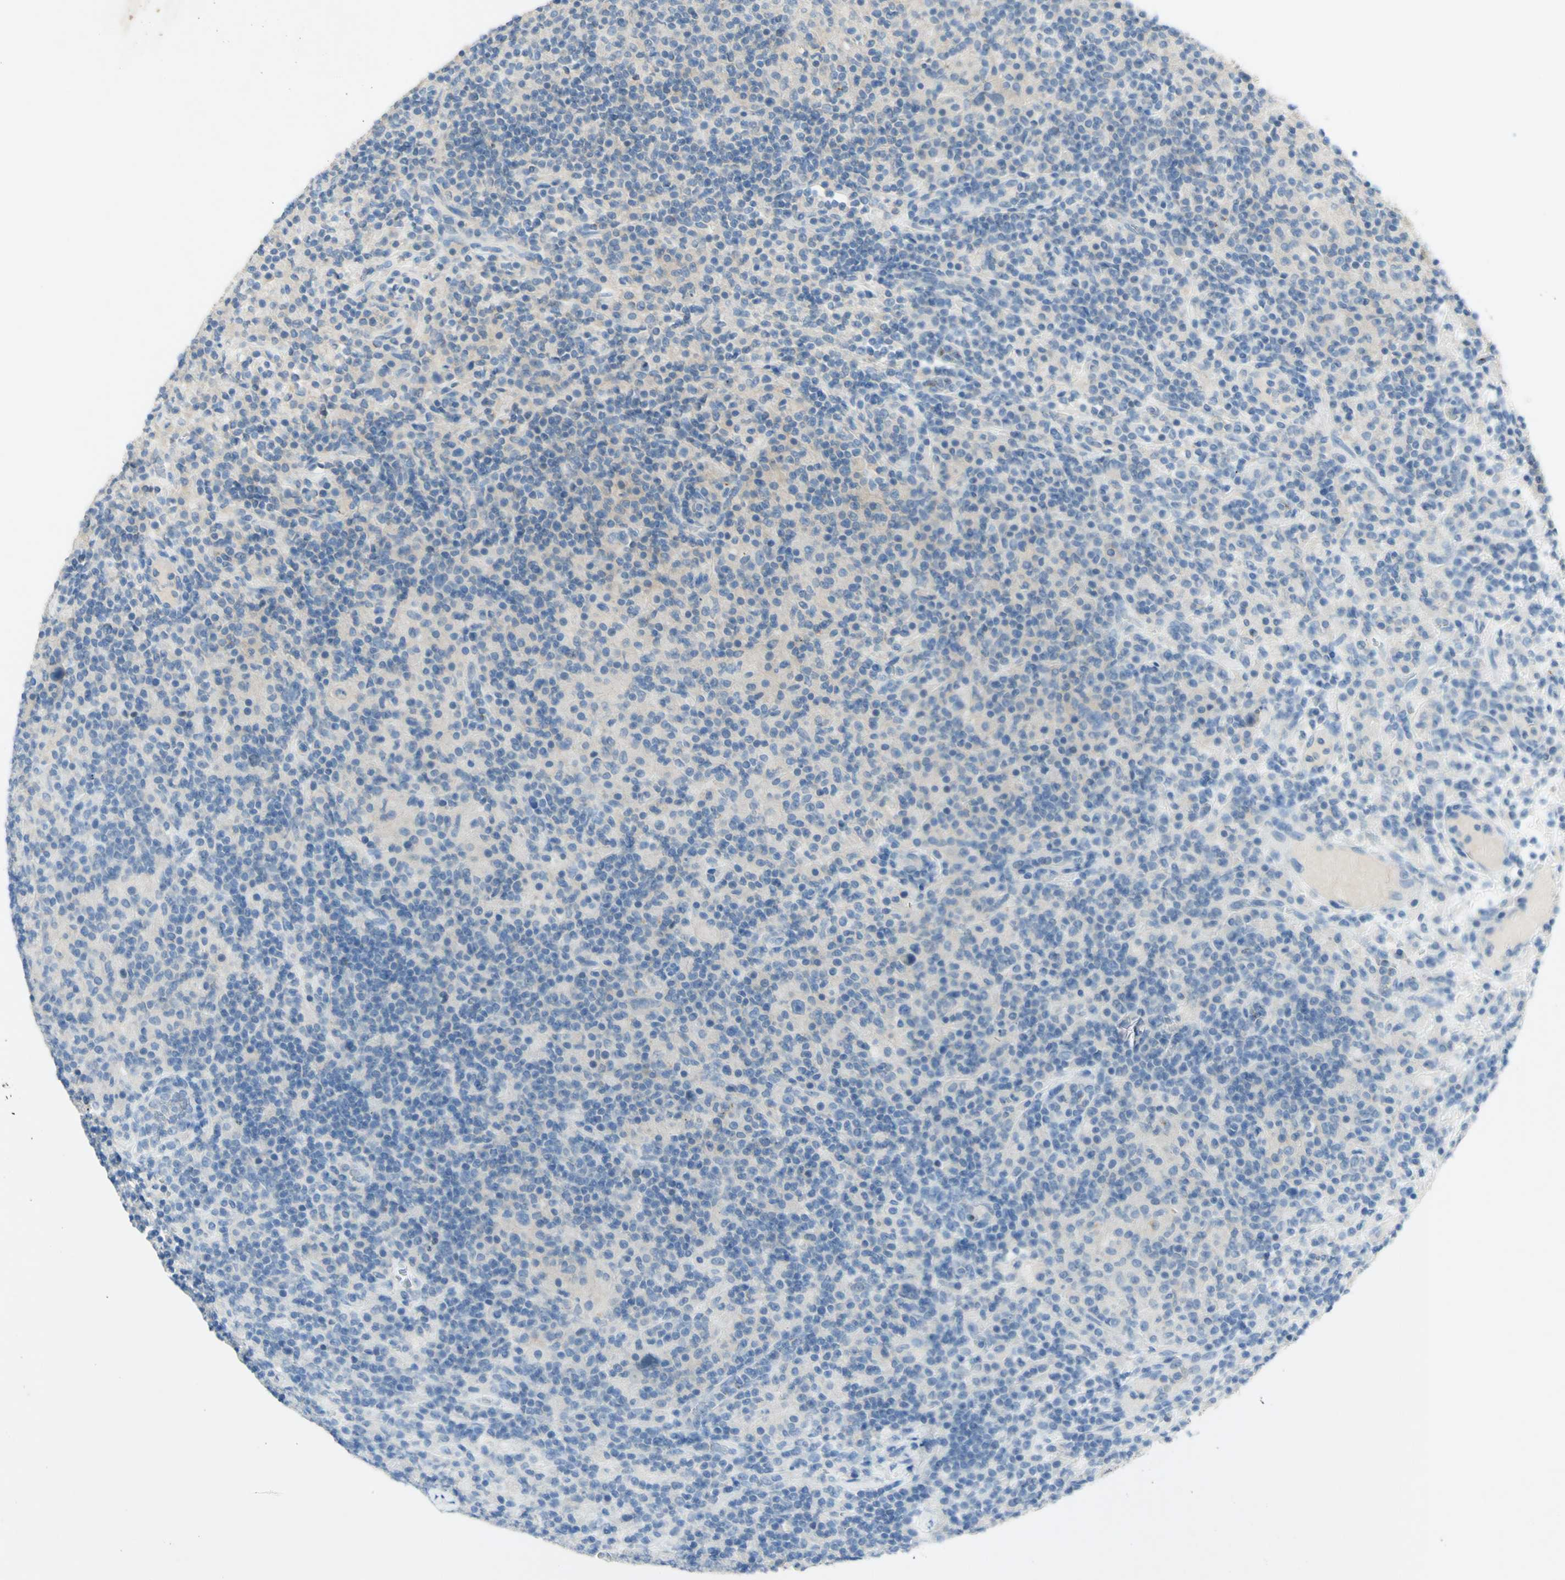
{"staining": {"intensity": "weak", "quantity": "<25%", "location": "cytoplasmic/membranous"}, "tissue": "lymphoma", "cell_type": "Tumor cells", "image_type": "cancer", "snomed": [{"axis": "morphology", "description": "Hodgkin's disease, NOS"}, {"axis": "topography", "description": "Lymph node"}], "caption": "This is an IHC image of Hodgkin's disease. There is no positivity in tumor cells.", "gene": "GDF15", "patient": {"sex": "male", "age": 70}}